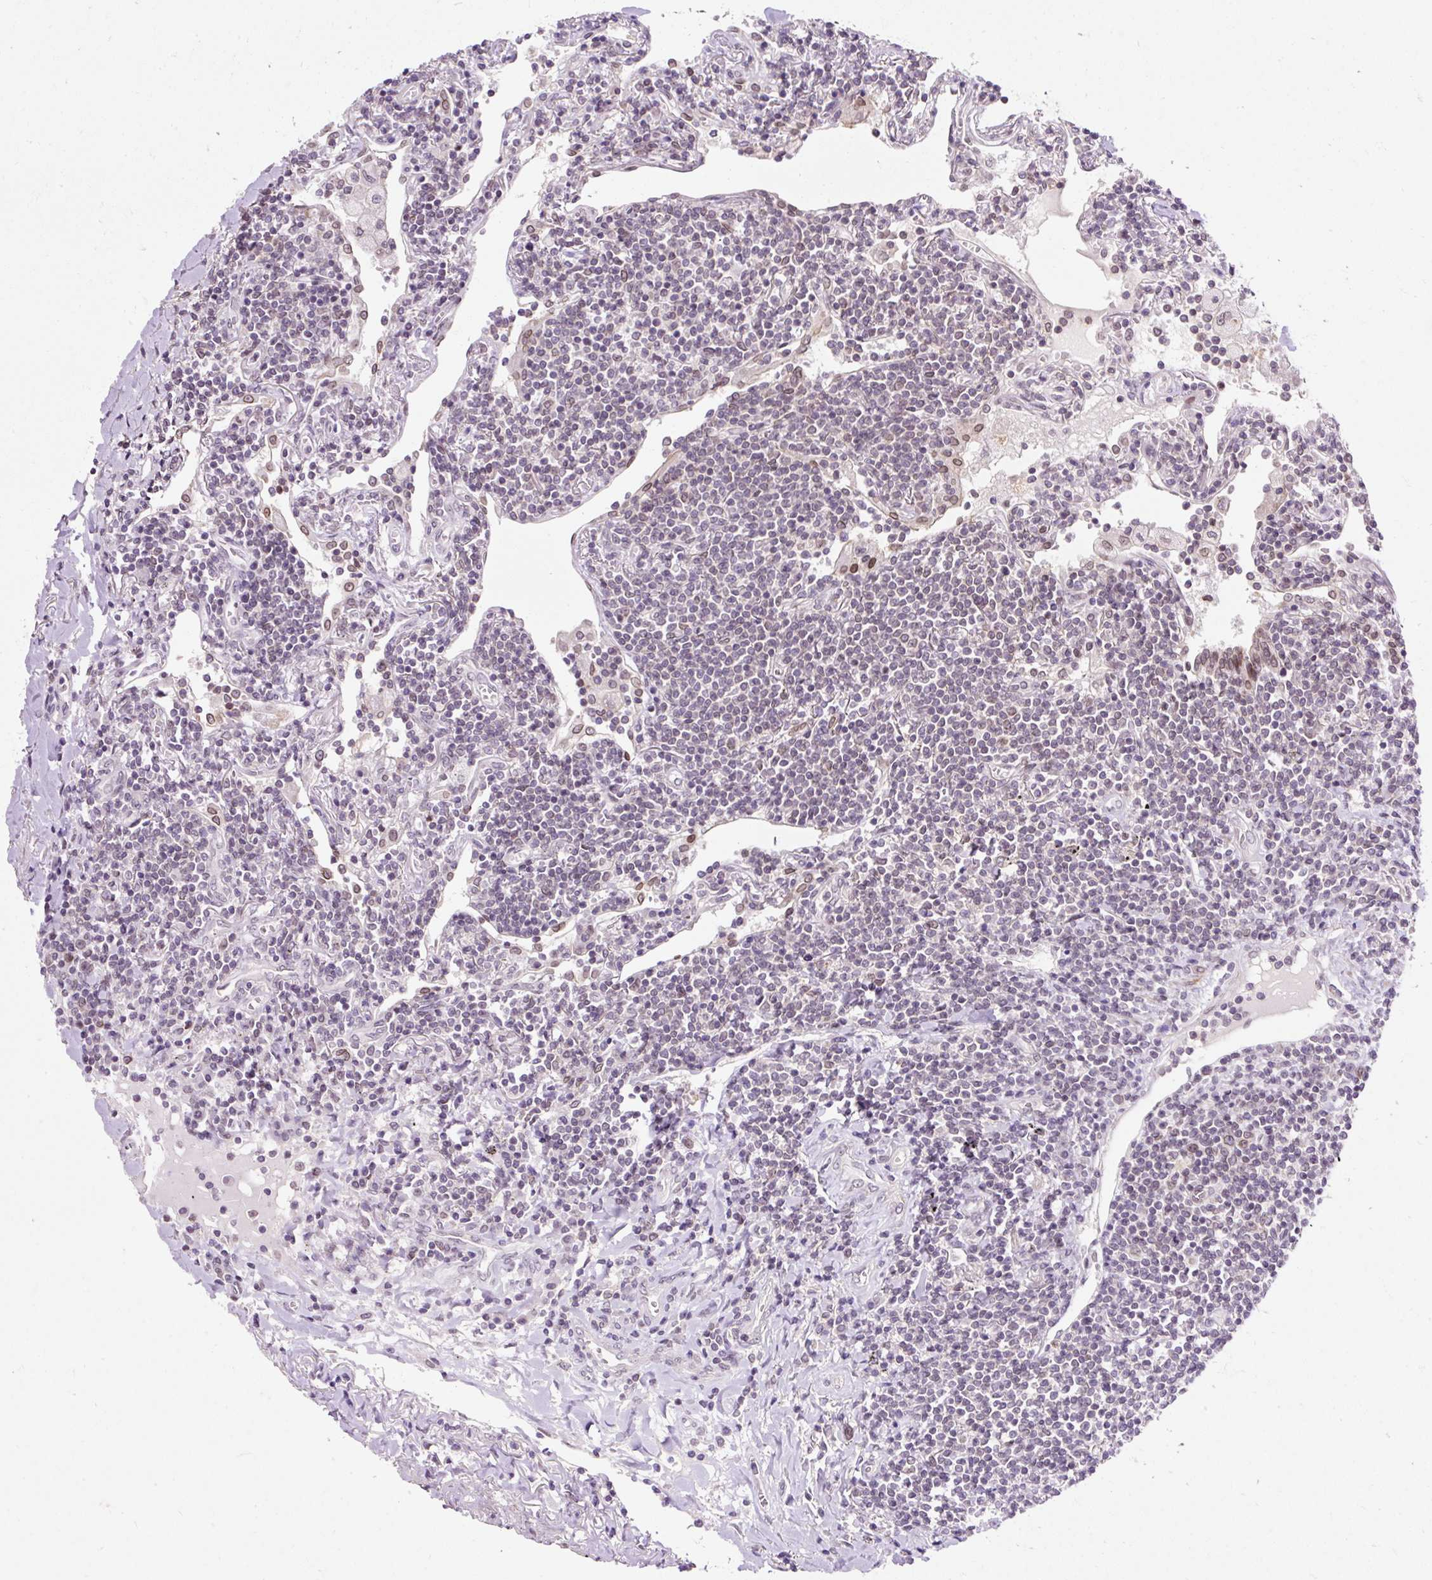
{"staining": {"intensity": "negative", "quantity": "none", "location": "none"}, "tissue": "lymphoma", "cell_type": "Tumor cells", "image_type": "cancer", "snomed": [{"axis": "morphology", "description": "Malignant lymphoma, non-Hodgkin's type, Low grade"}, {"axis": "topography", "description": "Lung"}], "caption": "An immunohistochemistry (IHC) histopathology image of lymphoma is shown. There is no staining in tumor cells of lymphoma.", "gene": "ZNF610", "patient": {"sex": "female", "age": 71}}